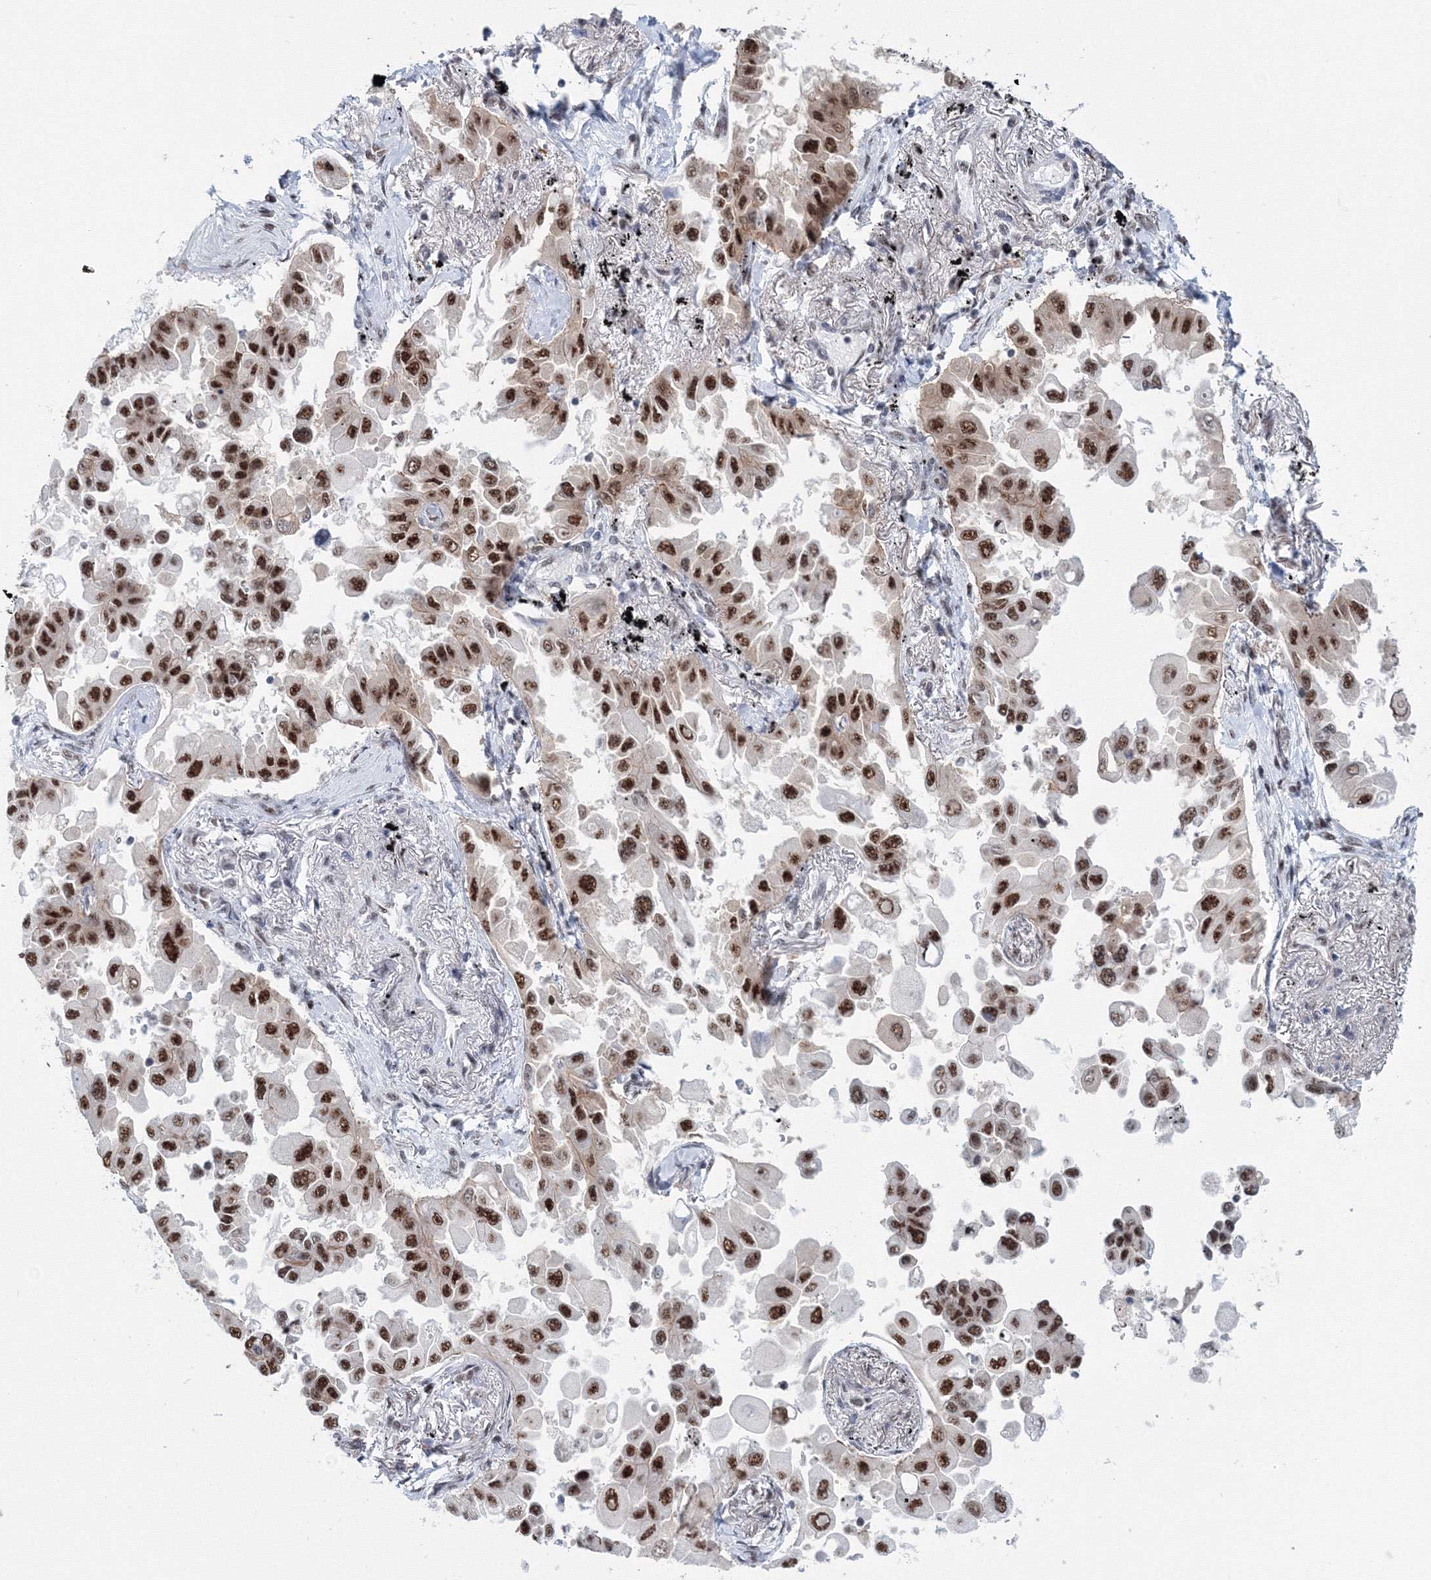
{"staining": {"intensity": "strong", "quantity": ">75%", "location": "nuclear"}, "tissue": "lung cancer", "cell_type": "Tumor cells", "image_type": "cancer", "snomed": [{"axis": "morphology", "description": "Adenocarcinoma, NOS"}, {"axis": "topography", "description": "Lung"}], "caption": "Immunohistochemistry of lung cancer (adenocarcinoma) demonstrates high levels of strong nuclear expression in approximately >75% of tumor cells.", "gene": "SF3B6", "patient": {"sex": "female", "age": 67}}